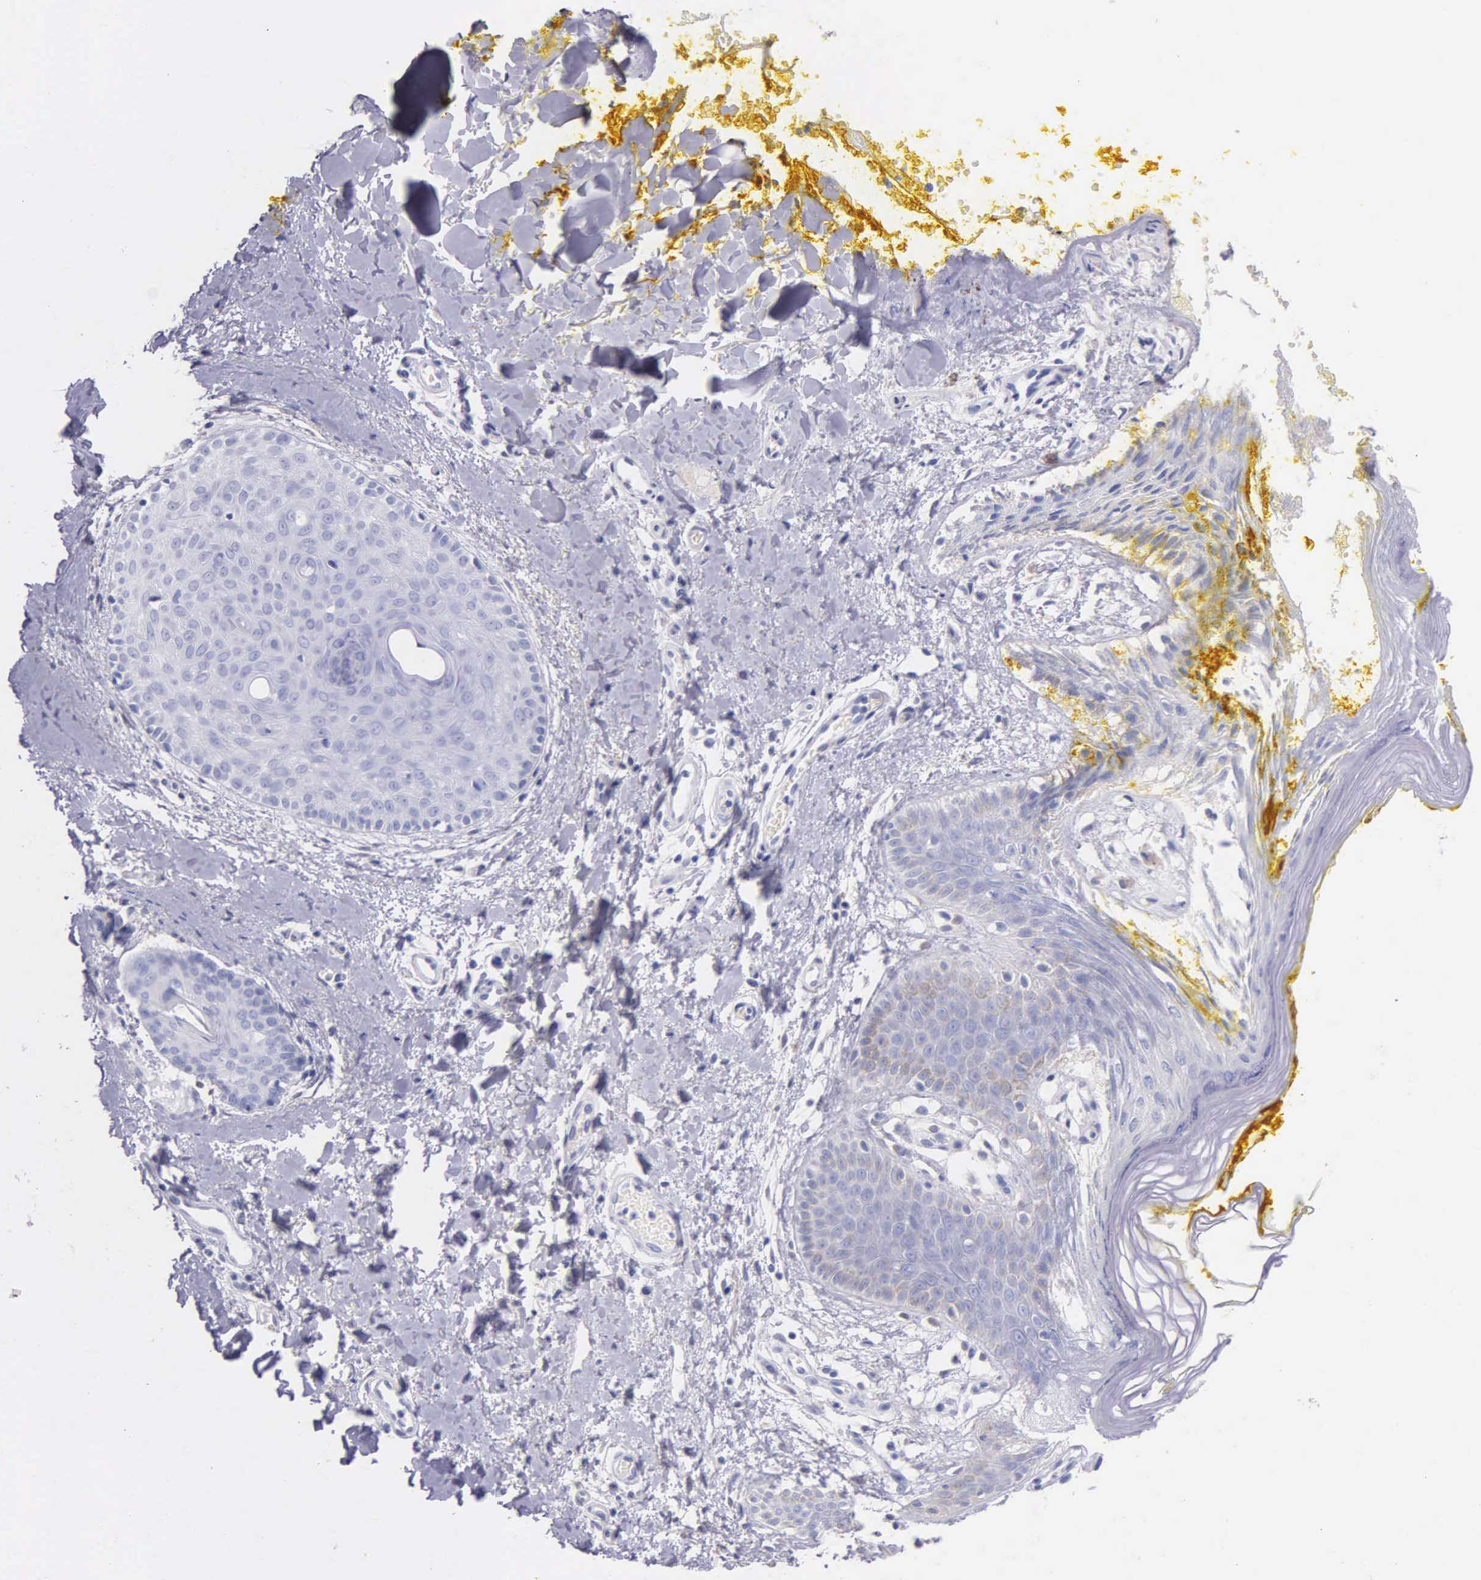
{"staining": {"intensity": "negative", "quantity": "none", "location": "none"}, "tissue": "skin", "cell_type": "Epidermal cells", "image_type": "normal", "snomed": [{"axis": "morphology", "description": "Normal tissue, NOS"}, {"axis": "topography", "description": "Skin"}, {"axis": "topography", "description": "Anal"}], "caption": "DAB immunohistochemical staining of unremarkable skin exhibits no significant positivity in epidermal cells. (Brightfield microscopy of DAB (3,3'-diaminobenzidine) immunohistochemistry (IHC) at high magnification).", "gene": "GSTT2B", "patient": {"sex": "male", "age": 61}}